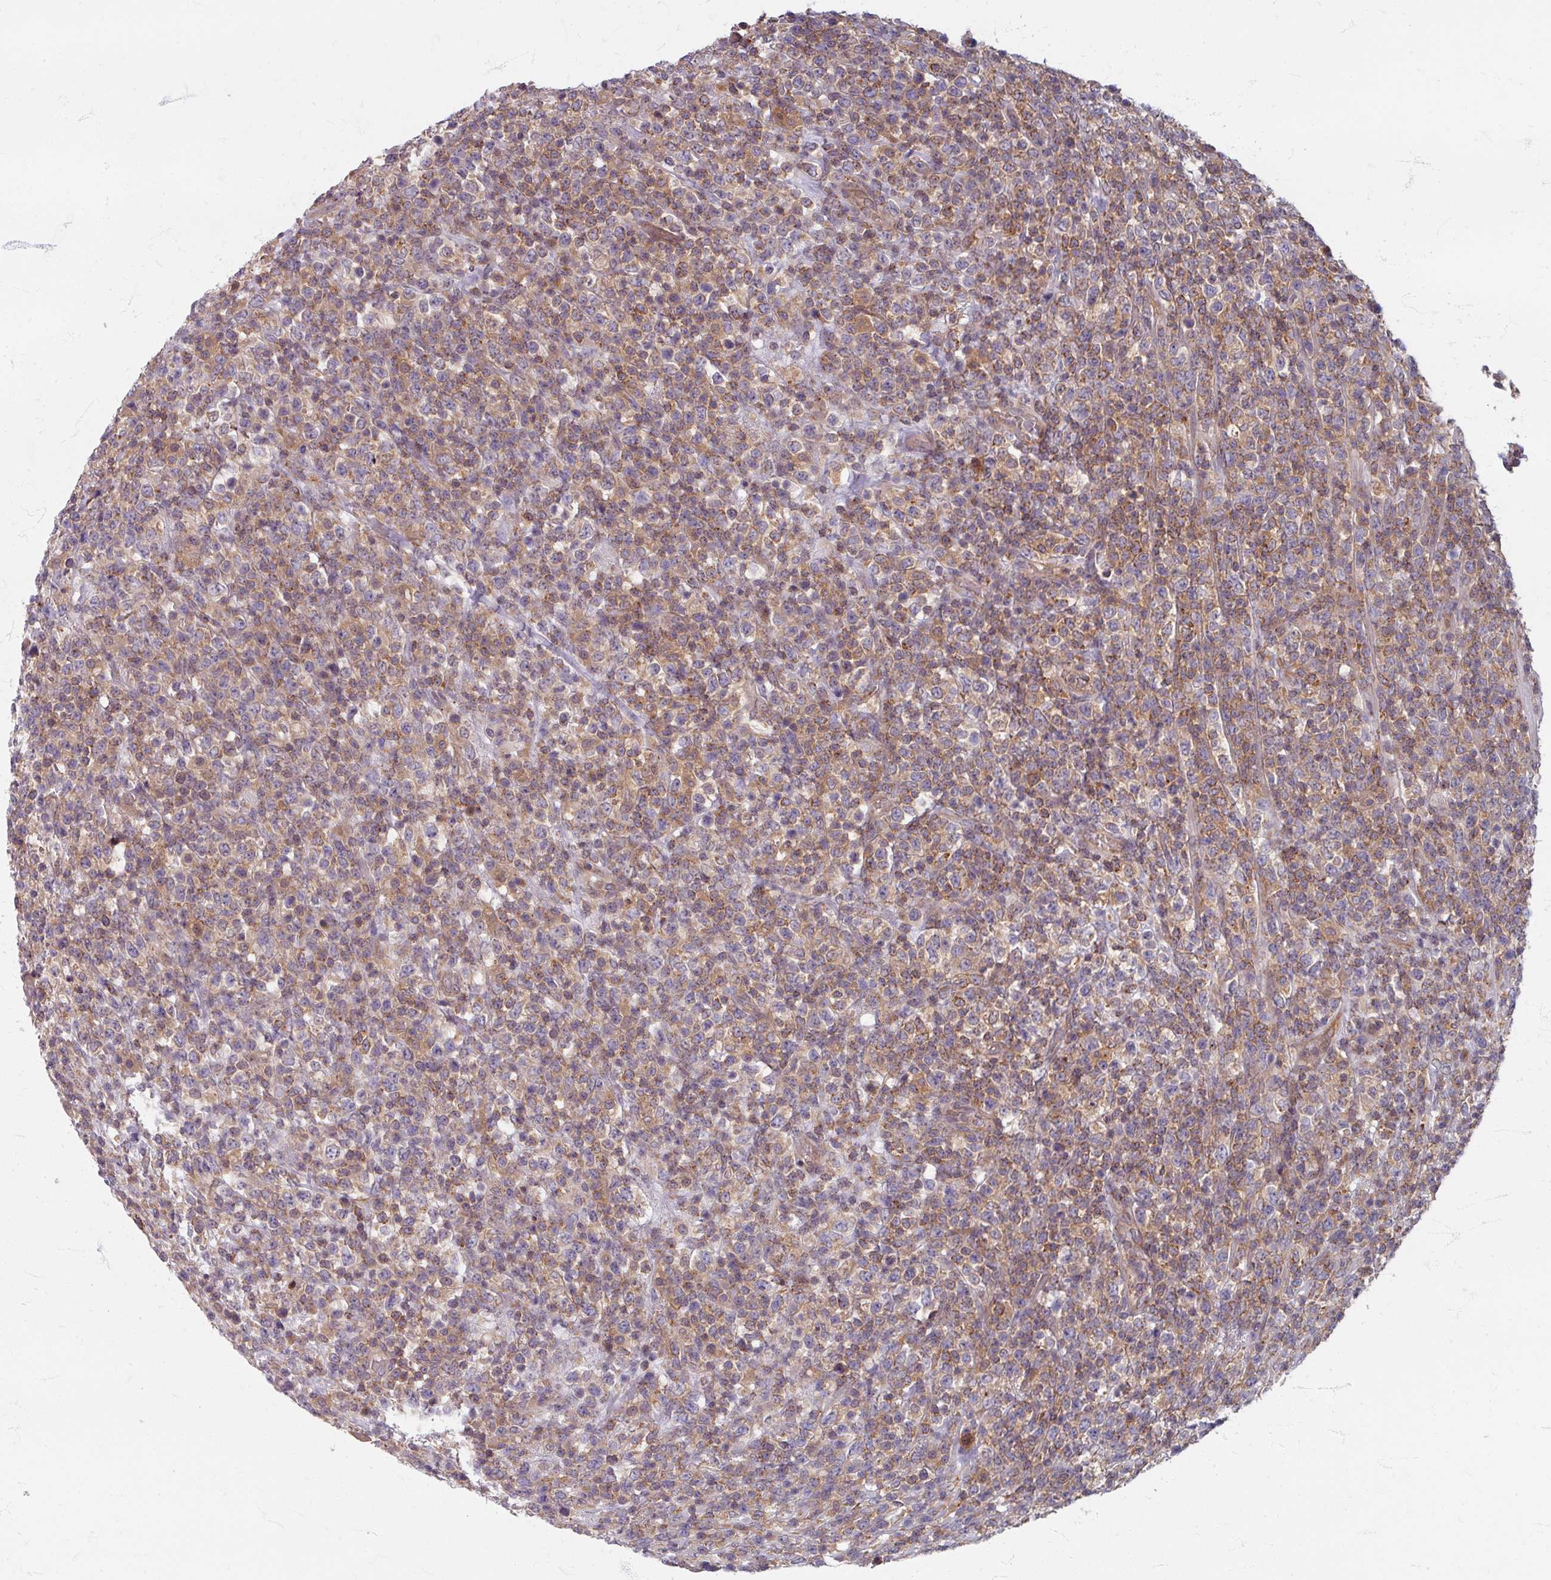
{"staining": {"intensity": "moderate", "quantity": "25%-75%", "location": "cytoplasmic/membranous"}, "tissue": "lymphoma", "cell_type": "Tumor cells", "image_type": "cancer", "snomed": [{"axis": "morphology", "description": "Malignant lymphoma, non-Hodgkin's type, High grade"}, {"axis": "topography", "description": "Colon"}], "caption": "About 25%-75% of tumor cells in human high-grade malignant lymphoma, non-Hodgkin's type exhibit moderate cytoplasmic/membranous protein positivity as visualized by brown immunohistochemical staining.", "gene": "STAM", "patient": {"sex": "female", "age": 53}}